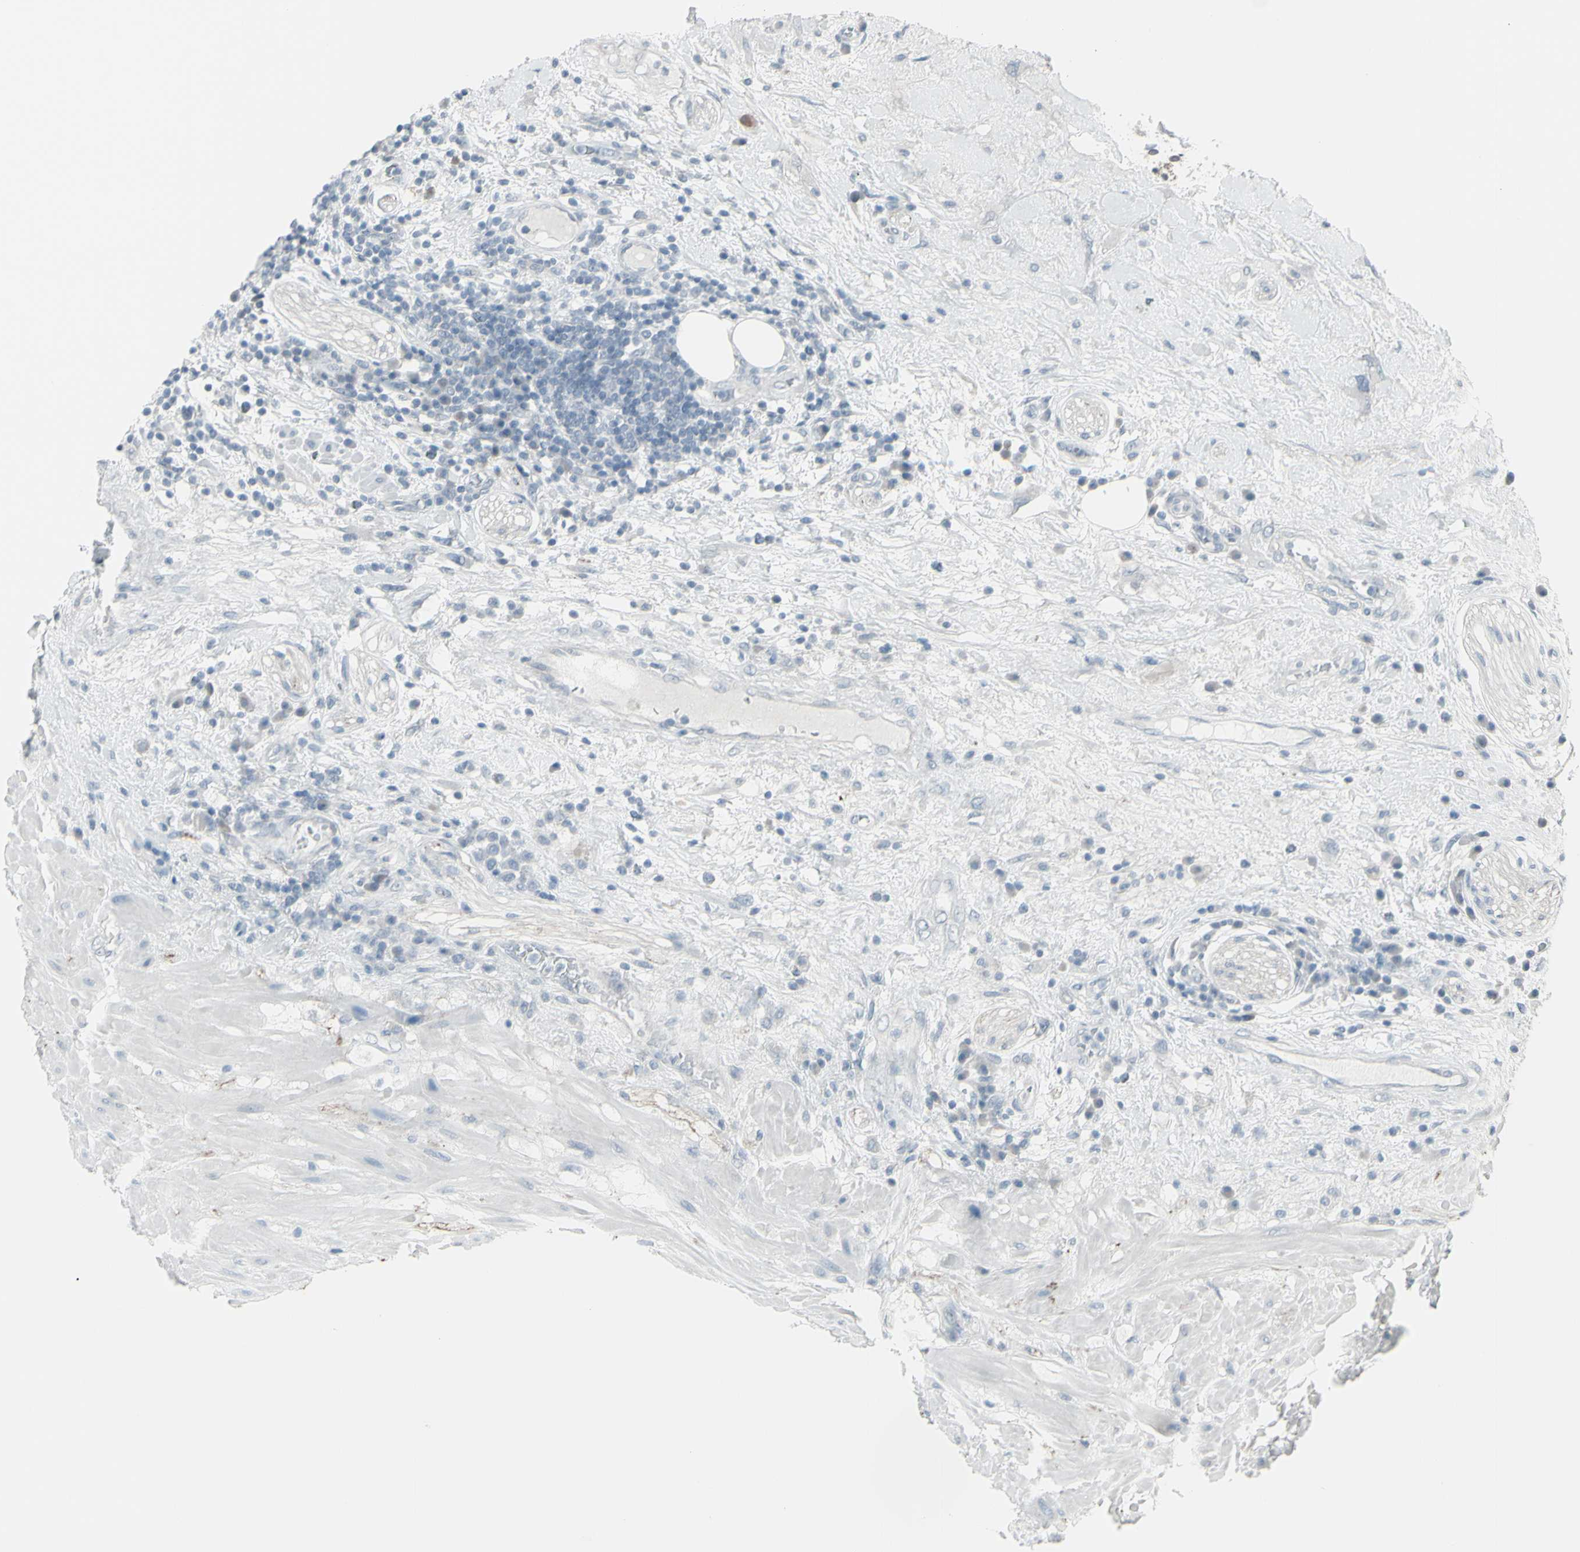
{"staining": {"intensity": "weak", "quantity": "<25%", "location": "cytoplasmic/membranous"}, "tissue": "seminal vesicle", "cell_type": "Glandular cells", "image_type": "normal", "snomed": [{"axis": "morphology", "description": "Normal tissue, NOS"}, {"axis": "topography", "description": "Seminal veicle"}], "caption": "This is a micrograph of IHC staining of benign seminal vesicle, which shows no expression in glandular cells.", "gene": "RAB3A", "patient": {"sex": "male", "age": 61}}